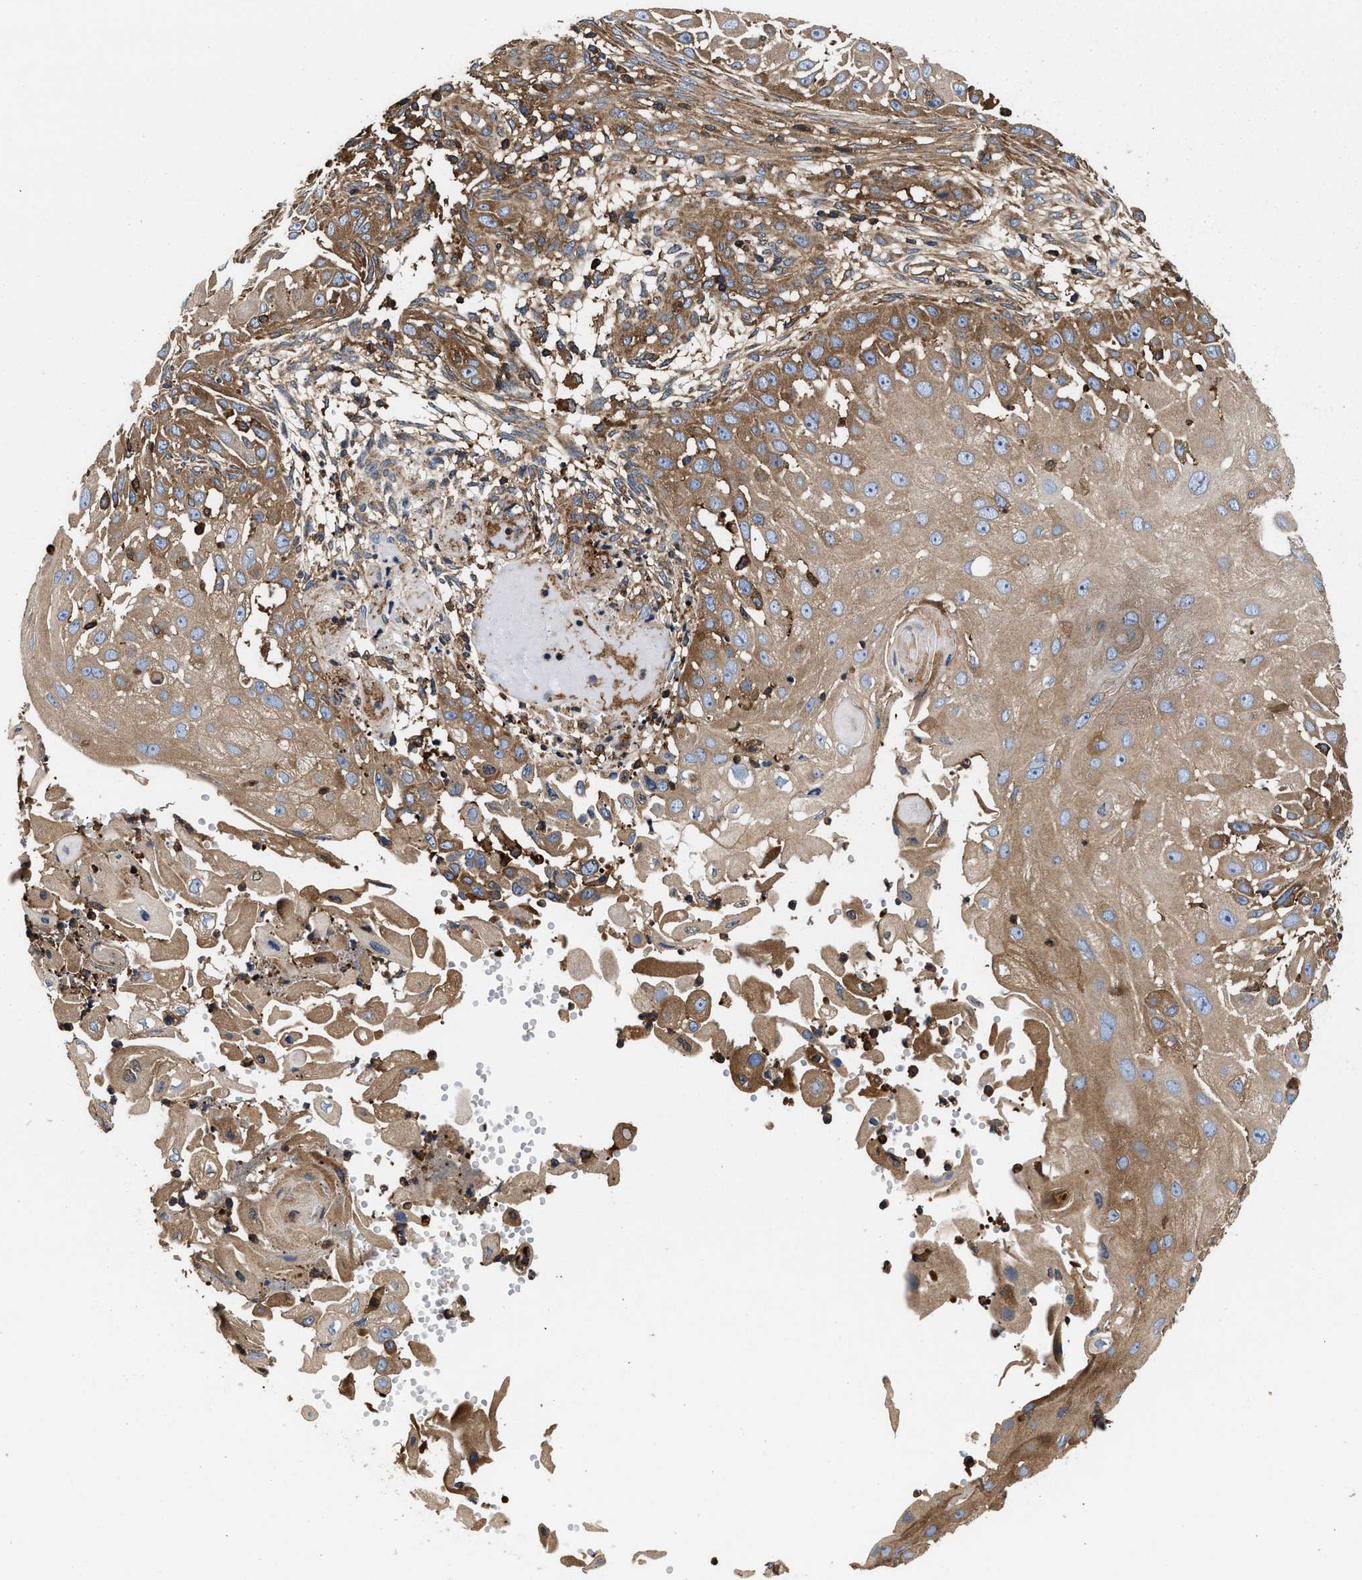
{"staining": {"intensity": "moderate", "quantity": ">75%", "location": "cytoplasmic/membranous"}, "tissue": "skin cancer", "cell_type": "Tumor cells", "image_type": "cancer", "snomed": [{"axis": "morphology", "description": "Squamous cell carcinoma, NOS"}, {"axis": "topography", "description": "Skin"}], "caption": "Tumor cells display moderate cytoplasmic/membranous staining in approximately >75% of cells in skin cancer.", "gene": "KYAT1", "patient": {"sex": "female", "age": 44}}